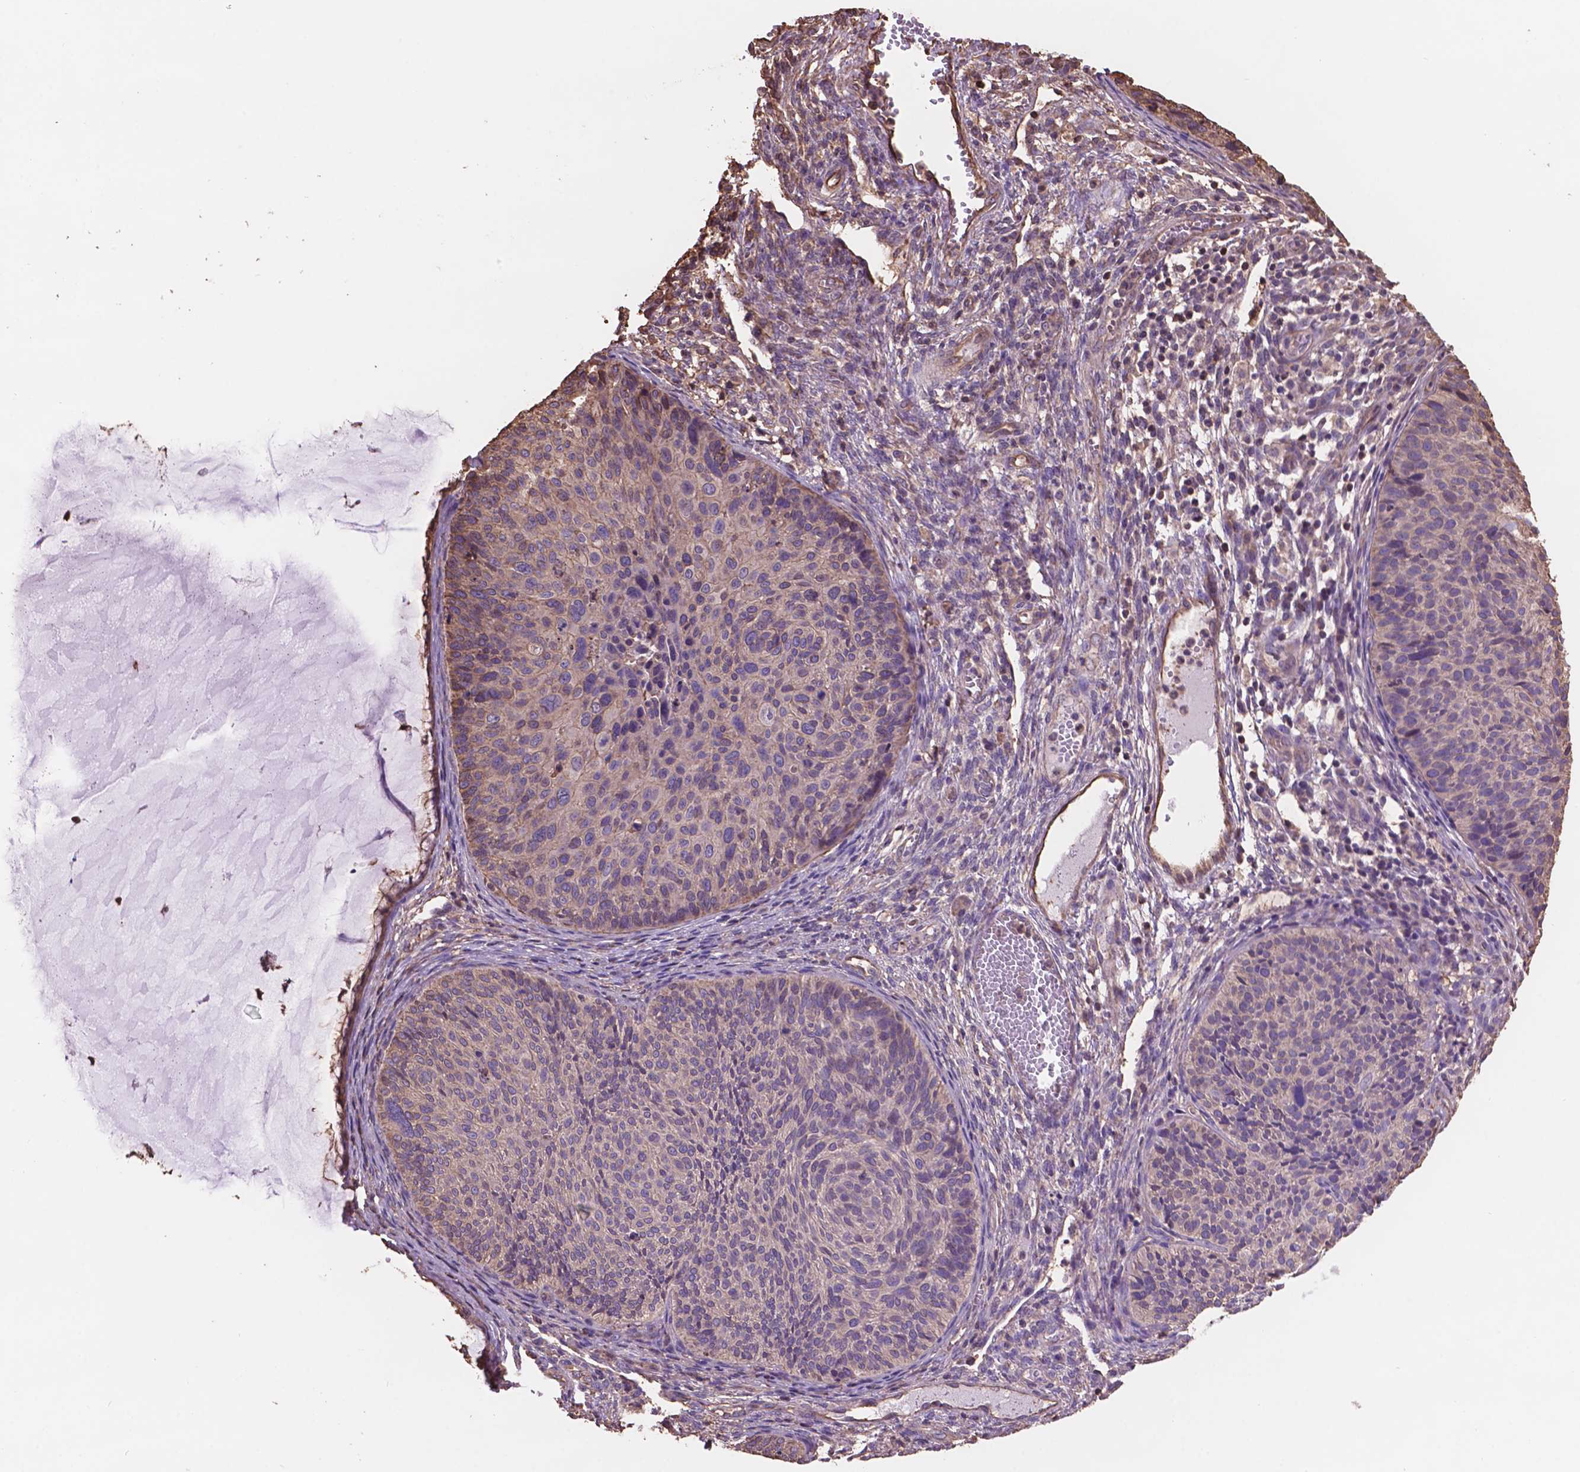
{"staining": {"intensity": "weak", "quantity": "25%-75%", "location": "cytoplasmic/membranous"}, "tissue": "cervical cancer", "cell_type": "Tumor cells", "image_type": "cancer", "snomed": [{"axis": "morphology", "description": "Squamous cell carcinoma, NOS"}, {"axis": "topography", "description": "Cervix"}], "caption": "Cervical squamous cell carcinoma stained with immunohistochemistry demonstrates weak cytoplasmic/membranous staining in approximately 25%-75% of tumor cells.", "gene": "NIPA2", "patient": {"sex": "female", "age": 36}}